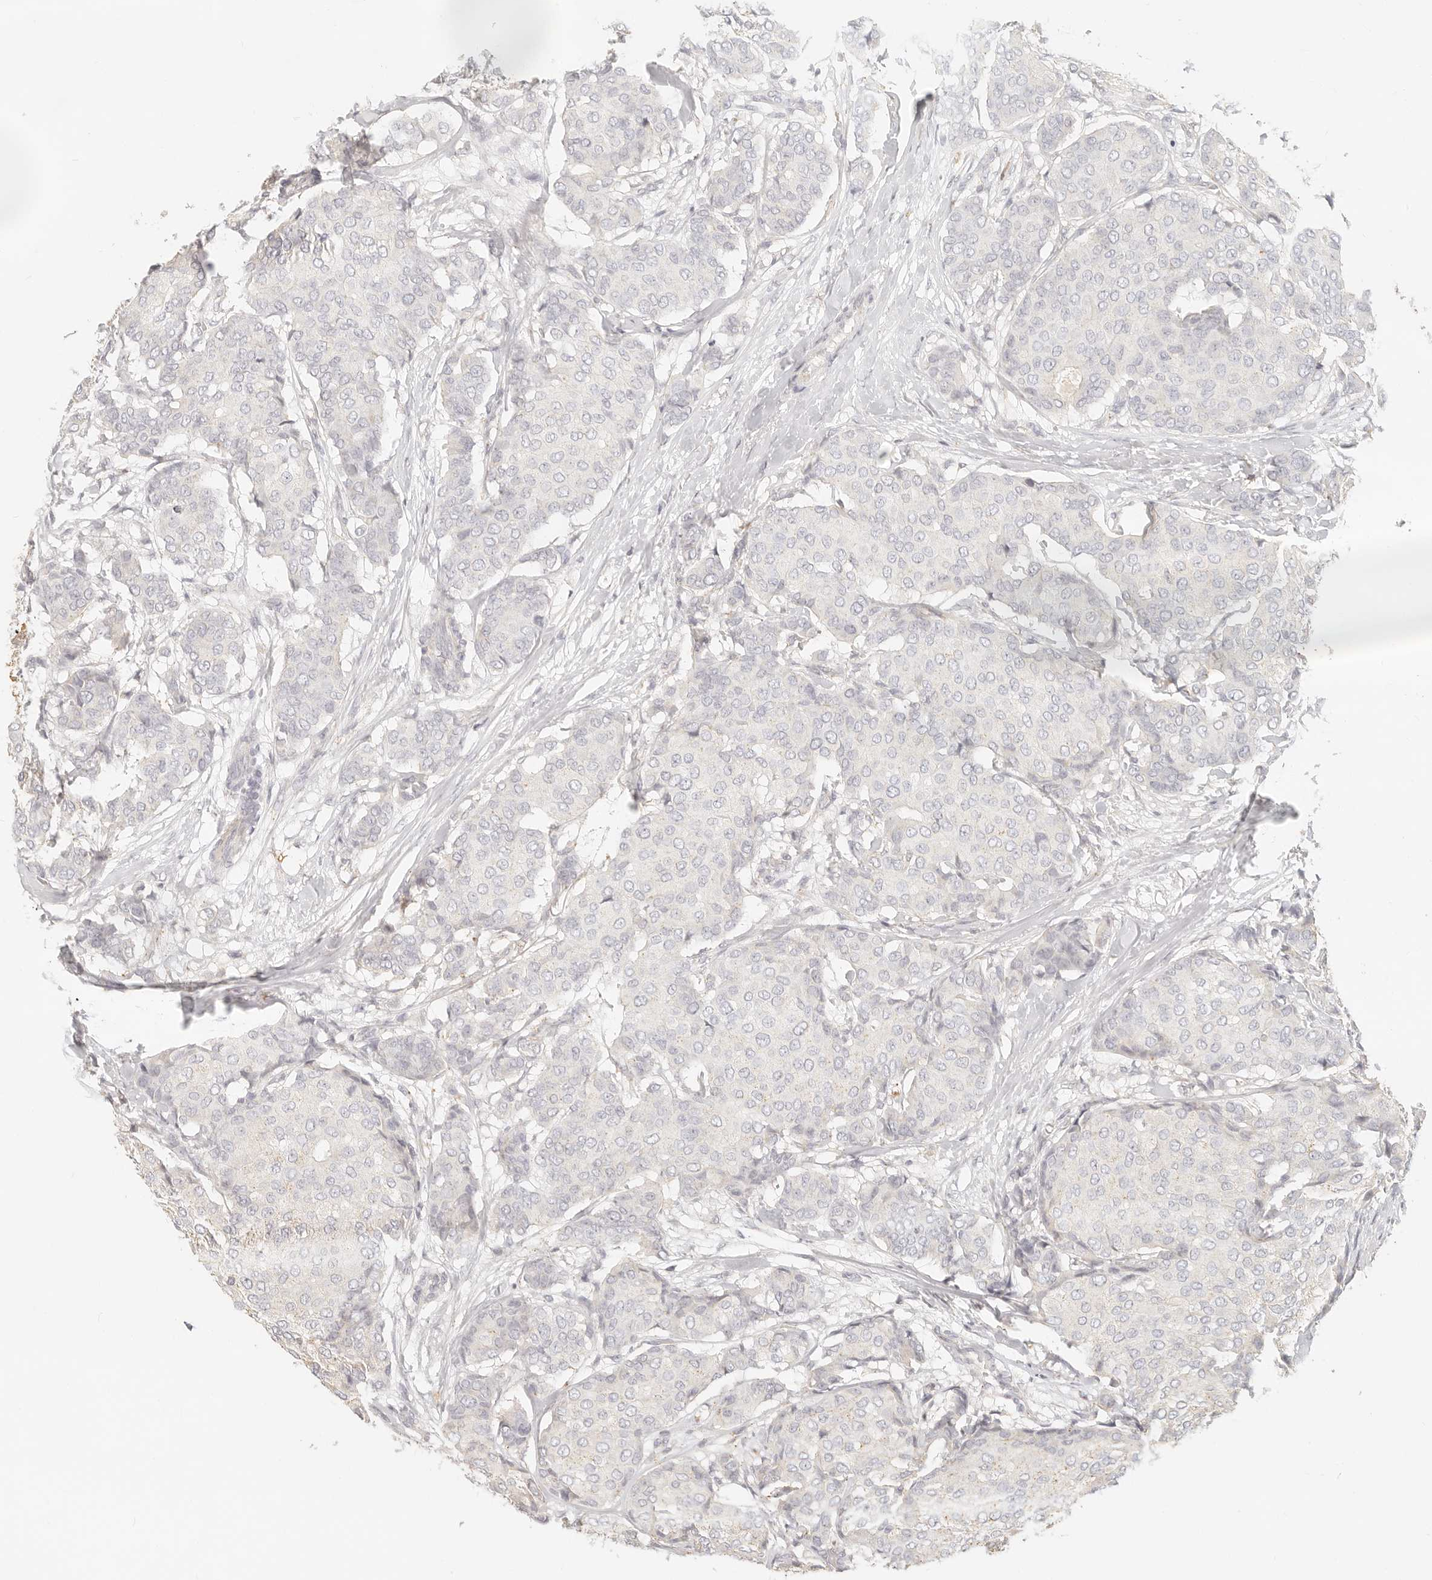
{"staining": {"intensity": "negative", "quantity": "none", "location": "none"}, "tissue": "breast cancer", "cell_type": "Tumor cells", "image_type": "cancer", "snomed": [{"axis": "morphology", "description": "Duct carcinoma"}, {"axis": "topography", "description": "Breast"}], "caption": "IHC of infiltrating ductal carcinoma (breast) displays no positivity in tumor cells.", "gene": "CNMD", "patient": {"sex": "female", "age": 75}}